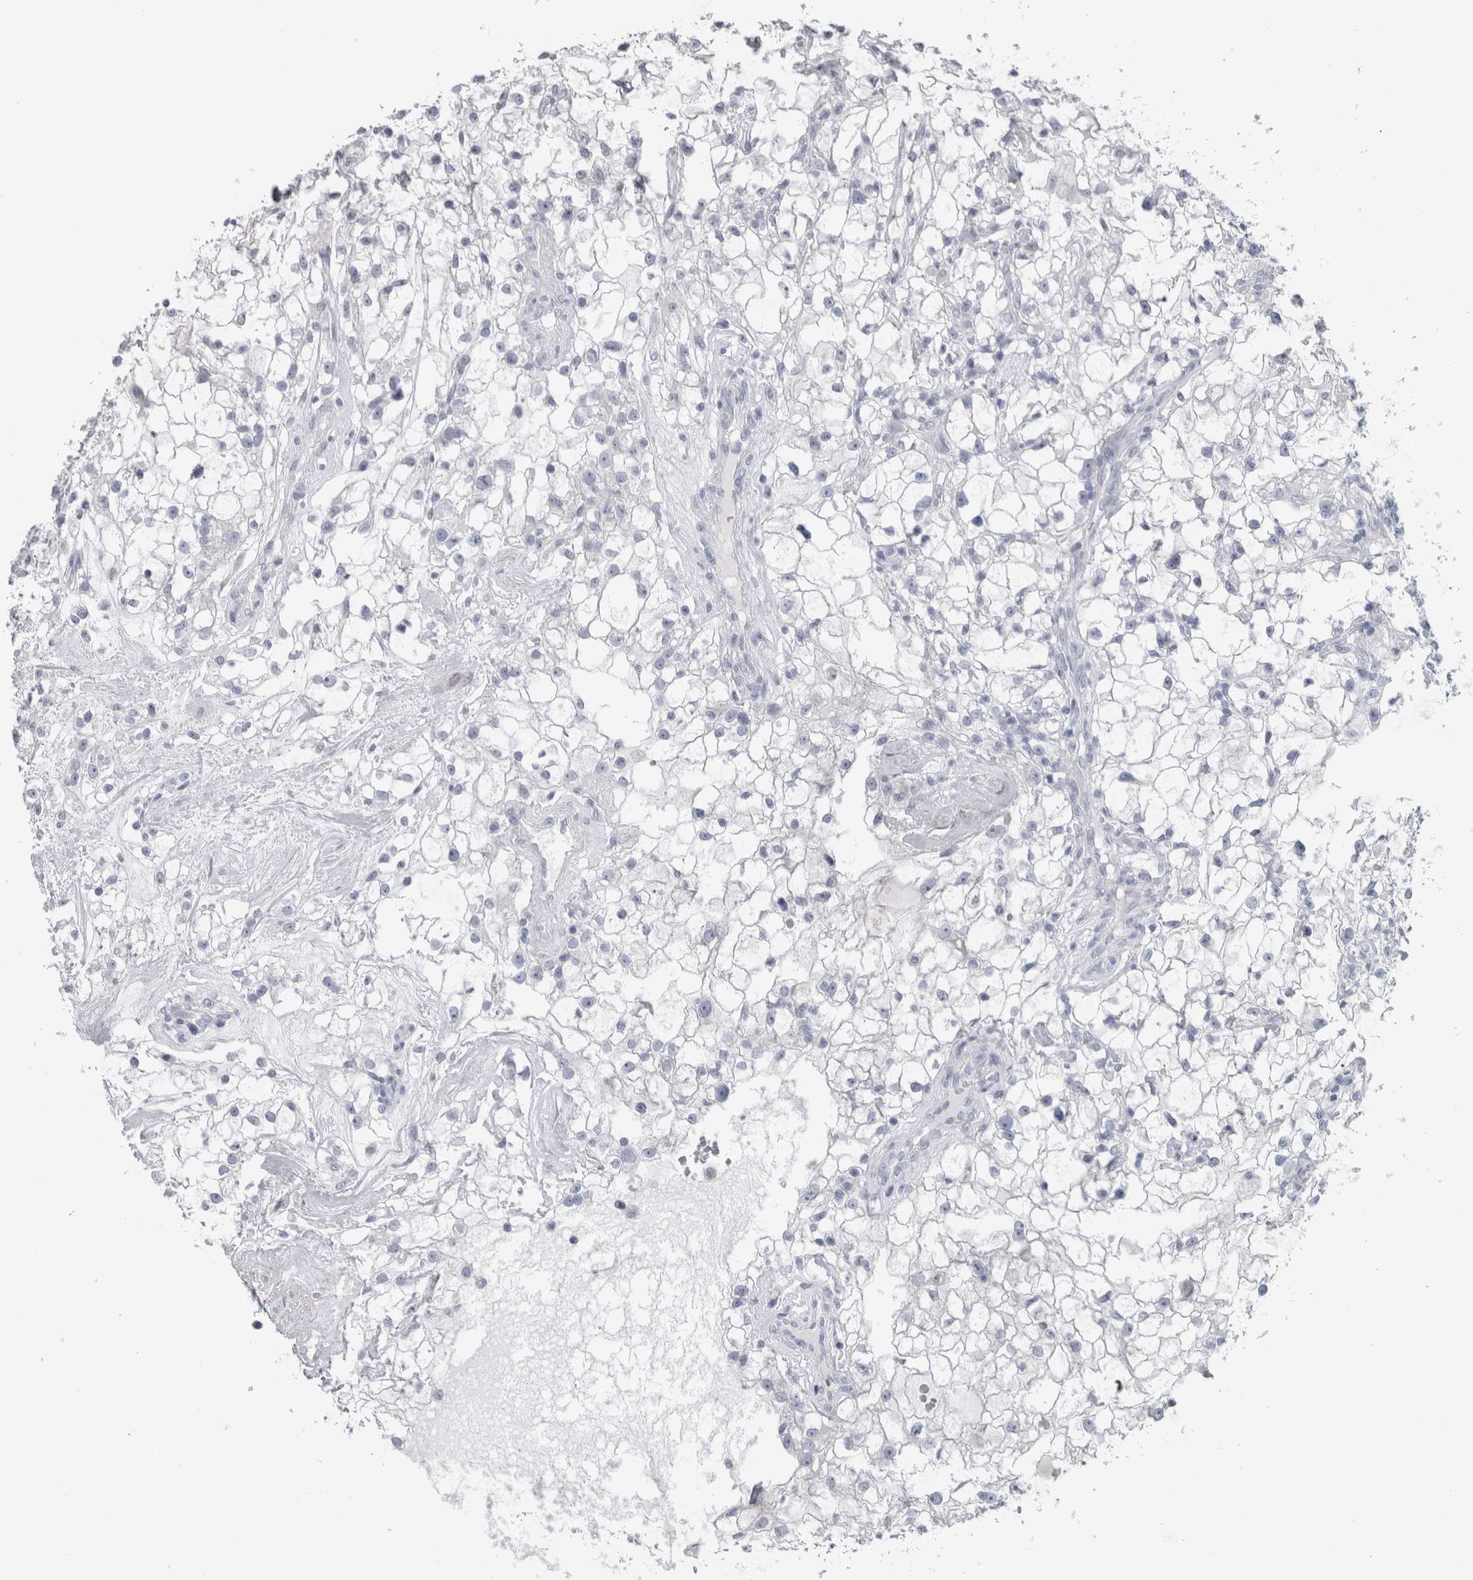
{"staining": {"intensity": "negative", "quantity": "none", "location": "none"}, "tissue": "renal cancer", "cell_type": "Tumor cells", "image_type": "cancer", "snomed": [{"axis": "morphology", "description": "Adenocarcinoma, NOS"}, {"axis": "topography", "description": "Kidney"}], "caption": "A high-resolution micrograph shows IHC staining of adenocarcinoma (renal), which displays no significant expression in tumor cells. (DAB immunohistochemistry visualized using brightfield microscopy, high magnification).", "gene": "MSMB", "patient": {"sex": "female", "age": 60}}